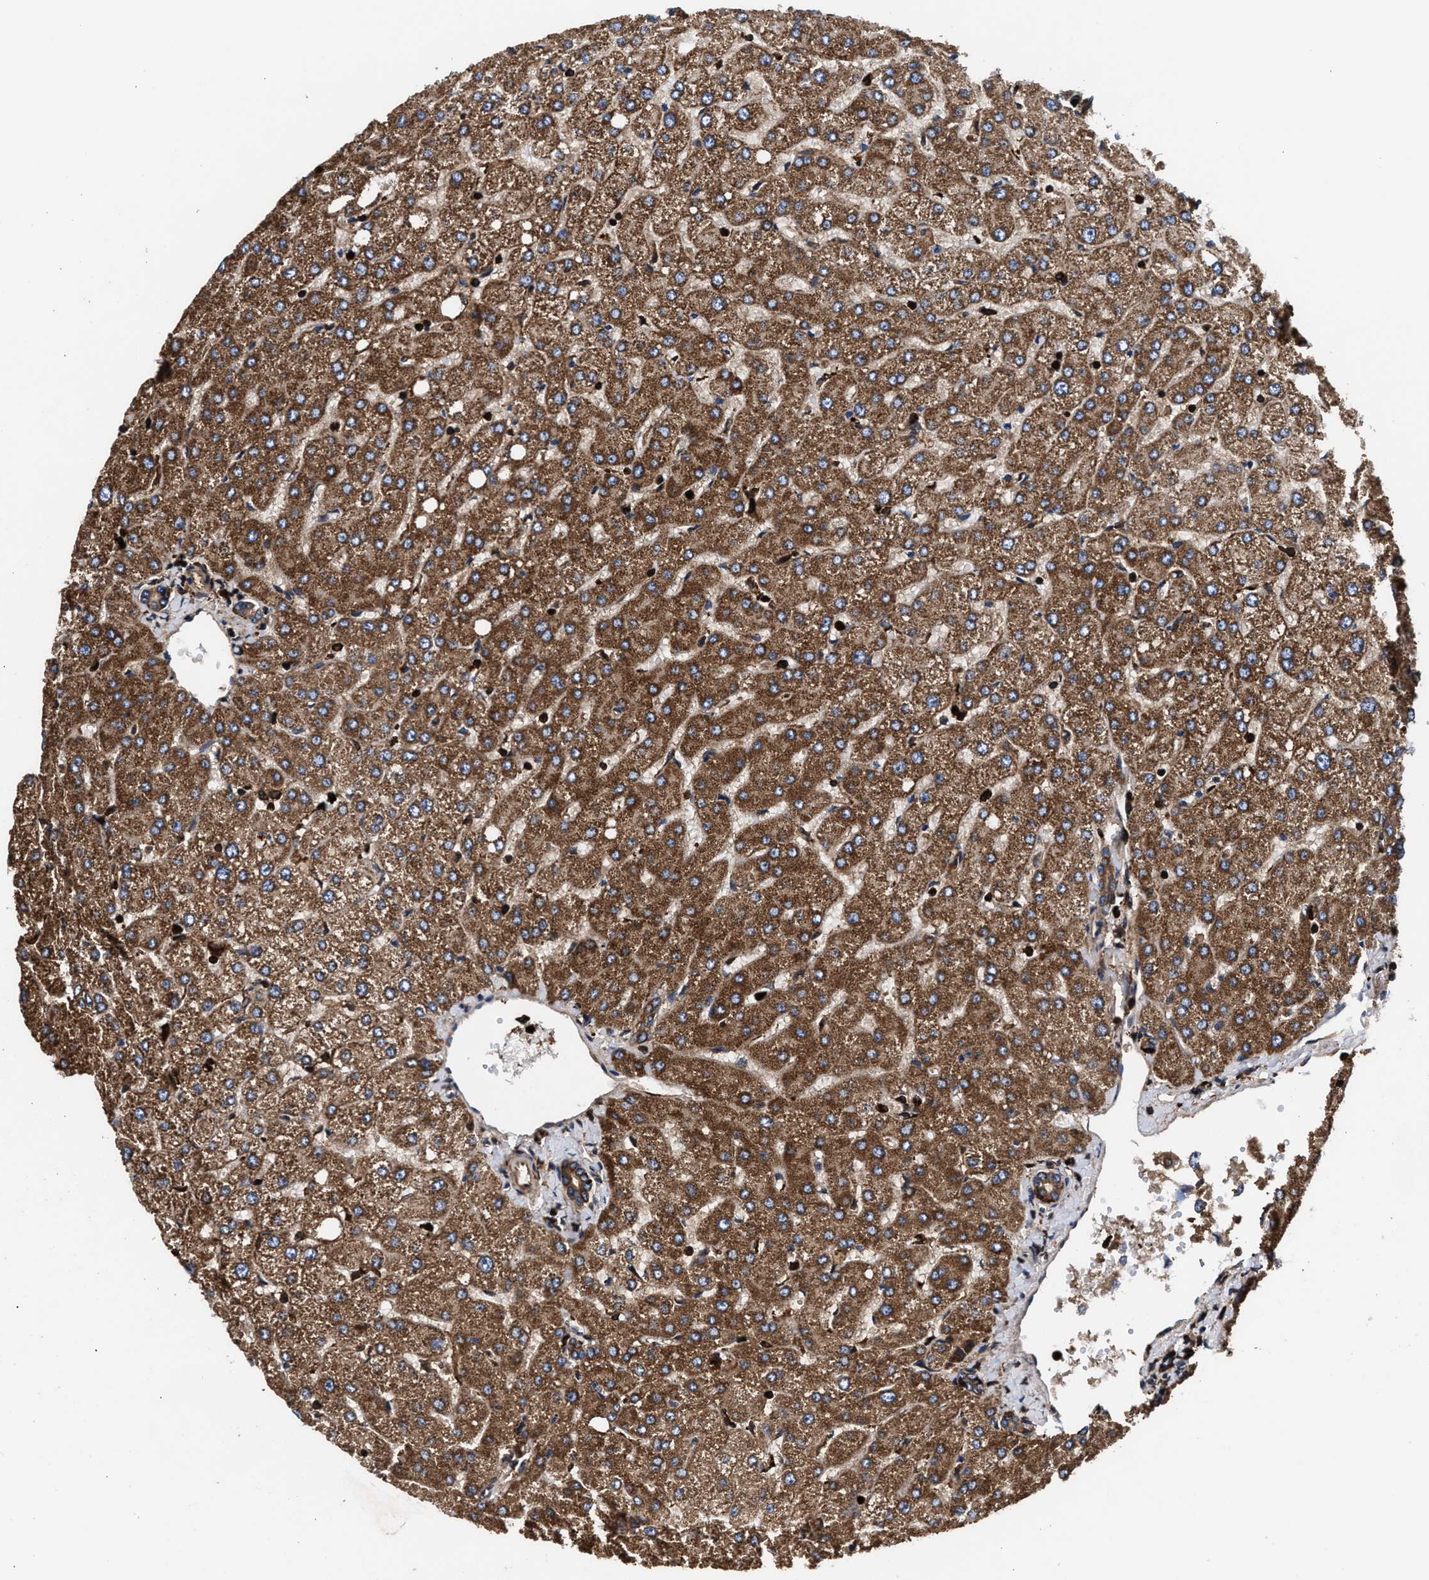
{"staining": {"intensity": "moderate", "quantity": ">75%", "location": "cytoplasmic/membranous"}, "tissue": "liver", "cell_type": "Cholangiocytes", "image_type": "normal", "snomed": [{"axis": "morphology", "description": "Normal tissue, NOS"}, {"axis": "topography", "description": "Liver"}], "caption": "IHC histopathology image of normal human liver stained for a protein (brown), which shows medium levels of moderate cytoplasmic/membranous positivity in about >75% of cholangiocytes.", "gene": "ENSG00000286112", "patient": {"sex": "female", "age": 54}}